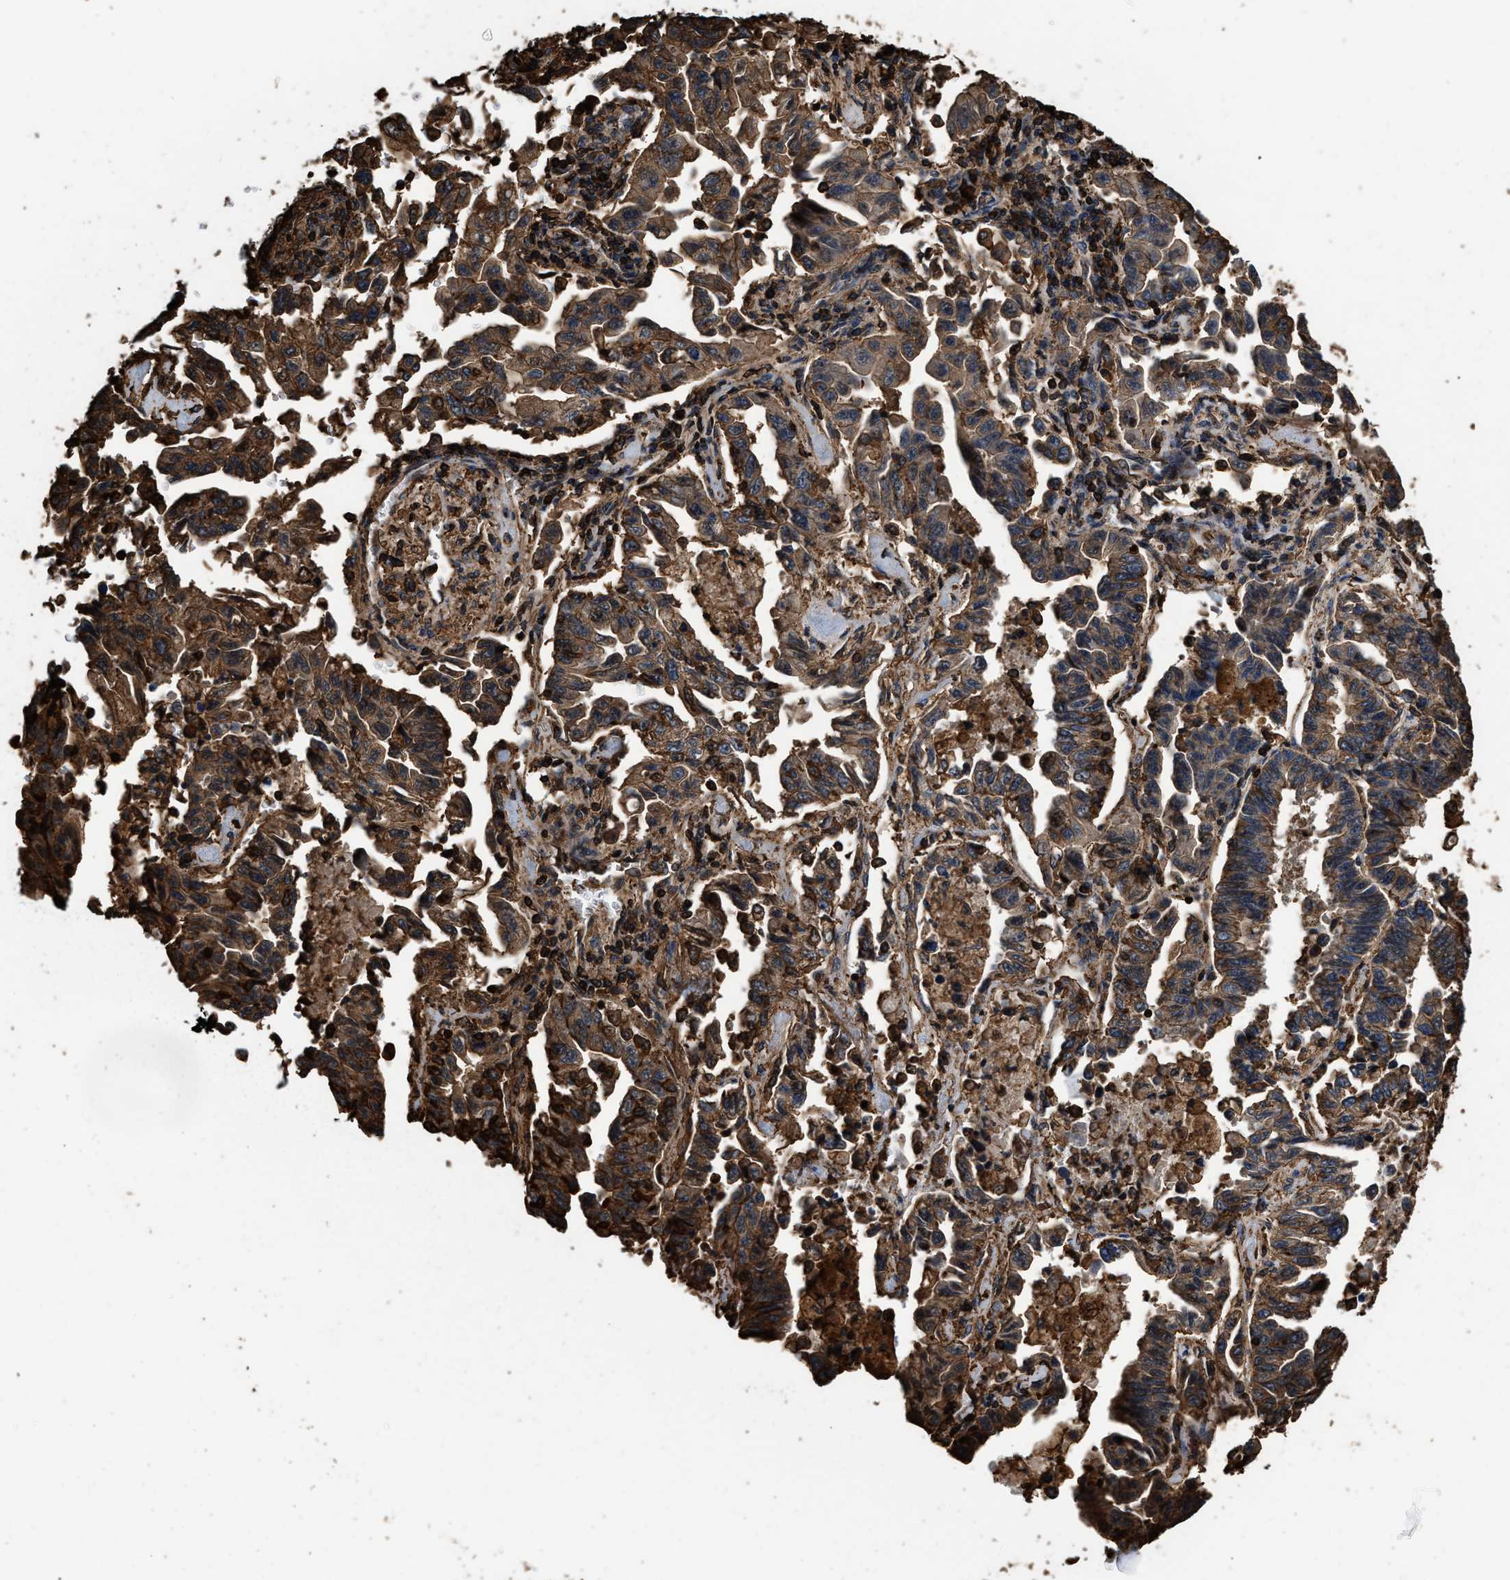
{"staining": {"intensity": "strong", "quantity": ">75%", "location": "cytoplasmic/membranous"}, "tissue": "lung cancer", "cell_type": "Tumor cells", "image_type": "cancer", "snomed": [{"axis": "morphology", "description": "Adenocarcinoma, NOS"}, {"axis": "topography", "description": "Lung"}], "caption": "A brown stain highlights strong cytoplasmic/membranous positivity of a protein in human lung cancer (adenocarcinoma) tumor cells.", "gene": "KBTBD2", "patient": {"sex": "female", "age": 51}}